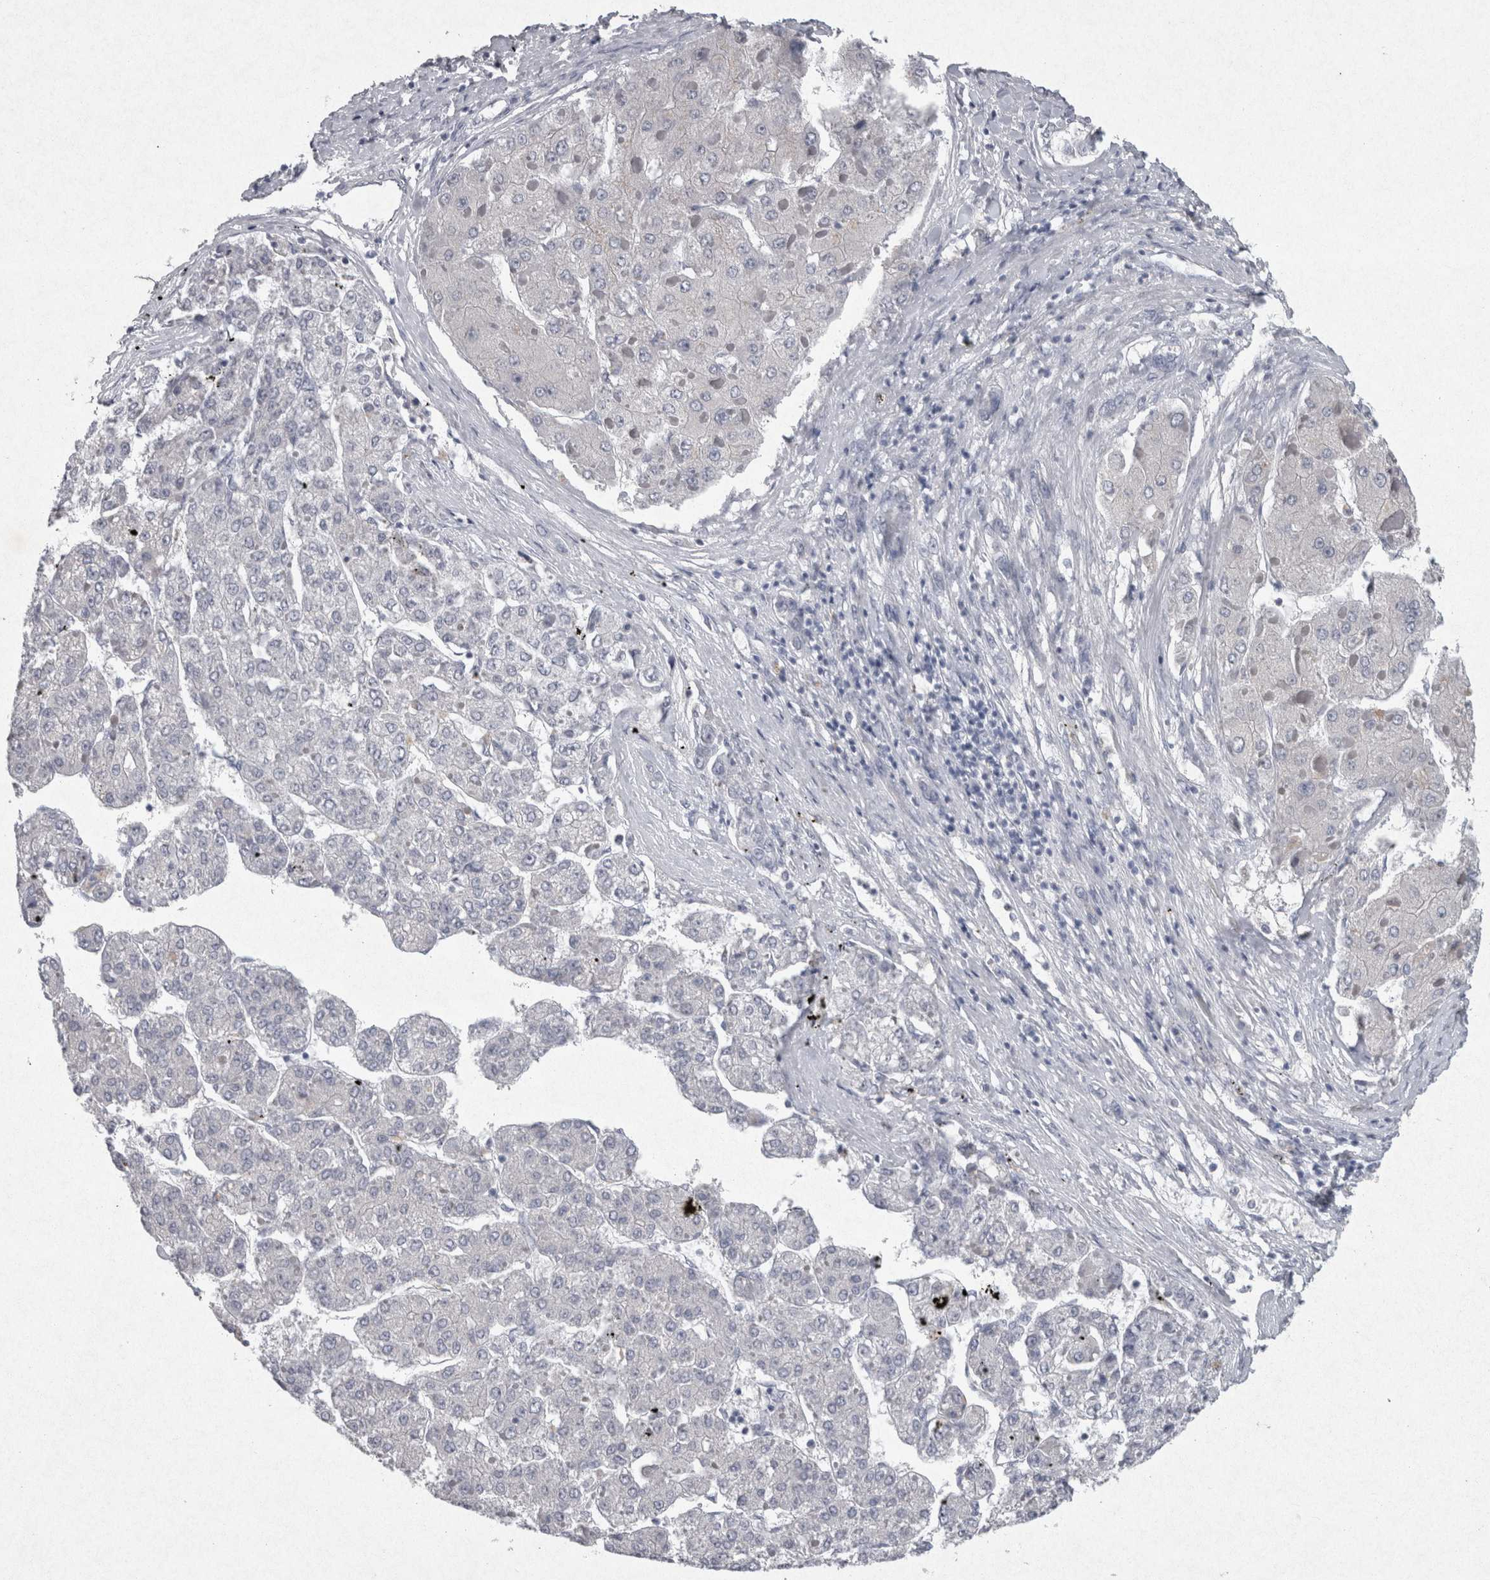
{"staining": {"intensity": "negative", "quantity": "none", "location": "none"}, "tissue": "liver cancer", "cell_type": "Tumor cells", "image_type": "cancer", "snomed": [{"axis": "morphology", "description": "Carcinoma, Hepatocellular, NOS"}, {"axis": "topography", "description": "Liver"}], "caption": "Tumor cells show no significant expression in hepatocellular carcinoma (liver).", "gene": "PDX1", "patient": {"sex": "female", "age": 73}}